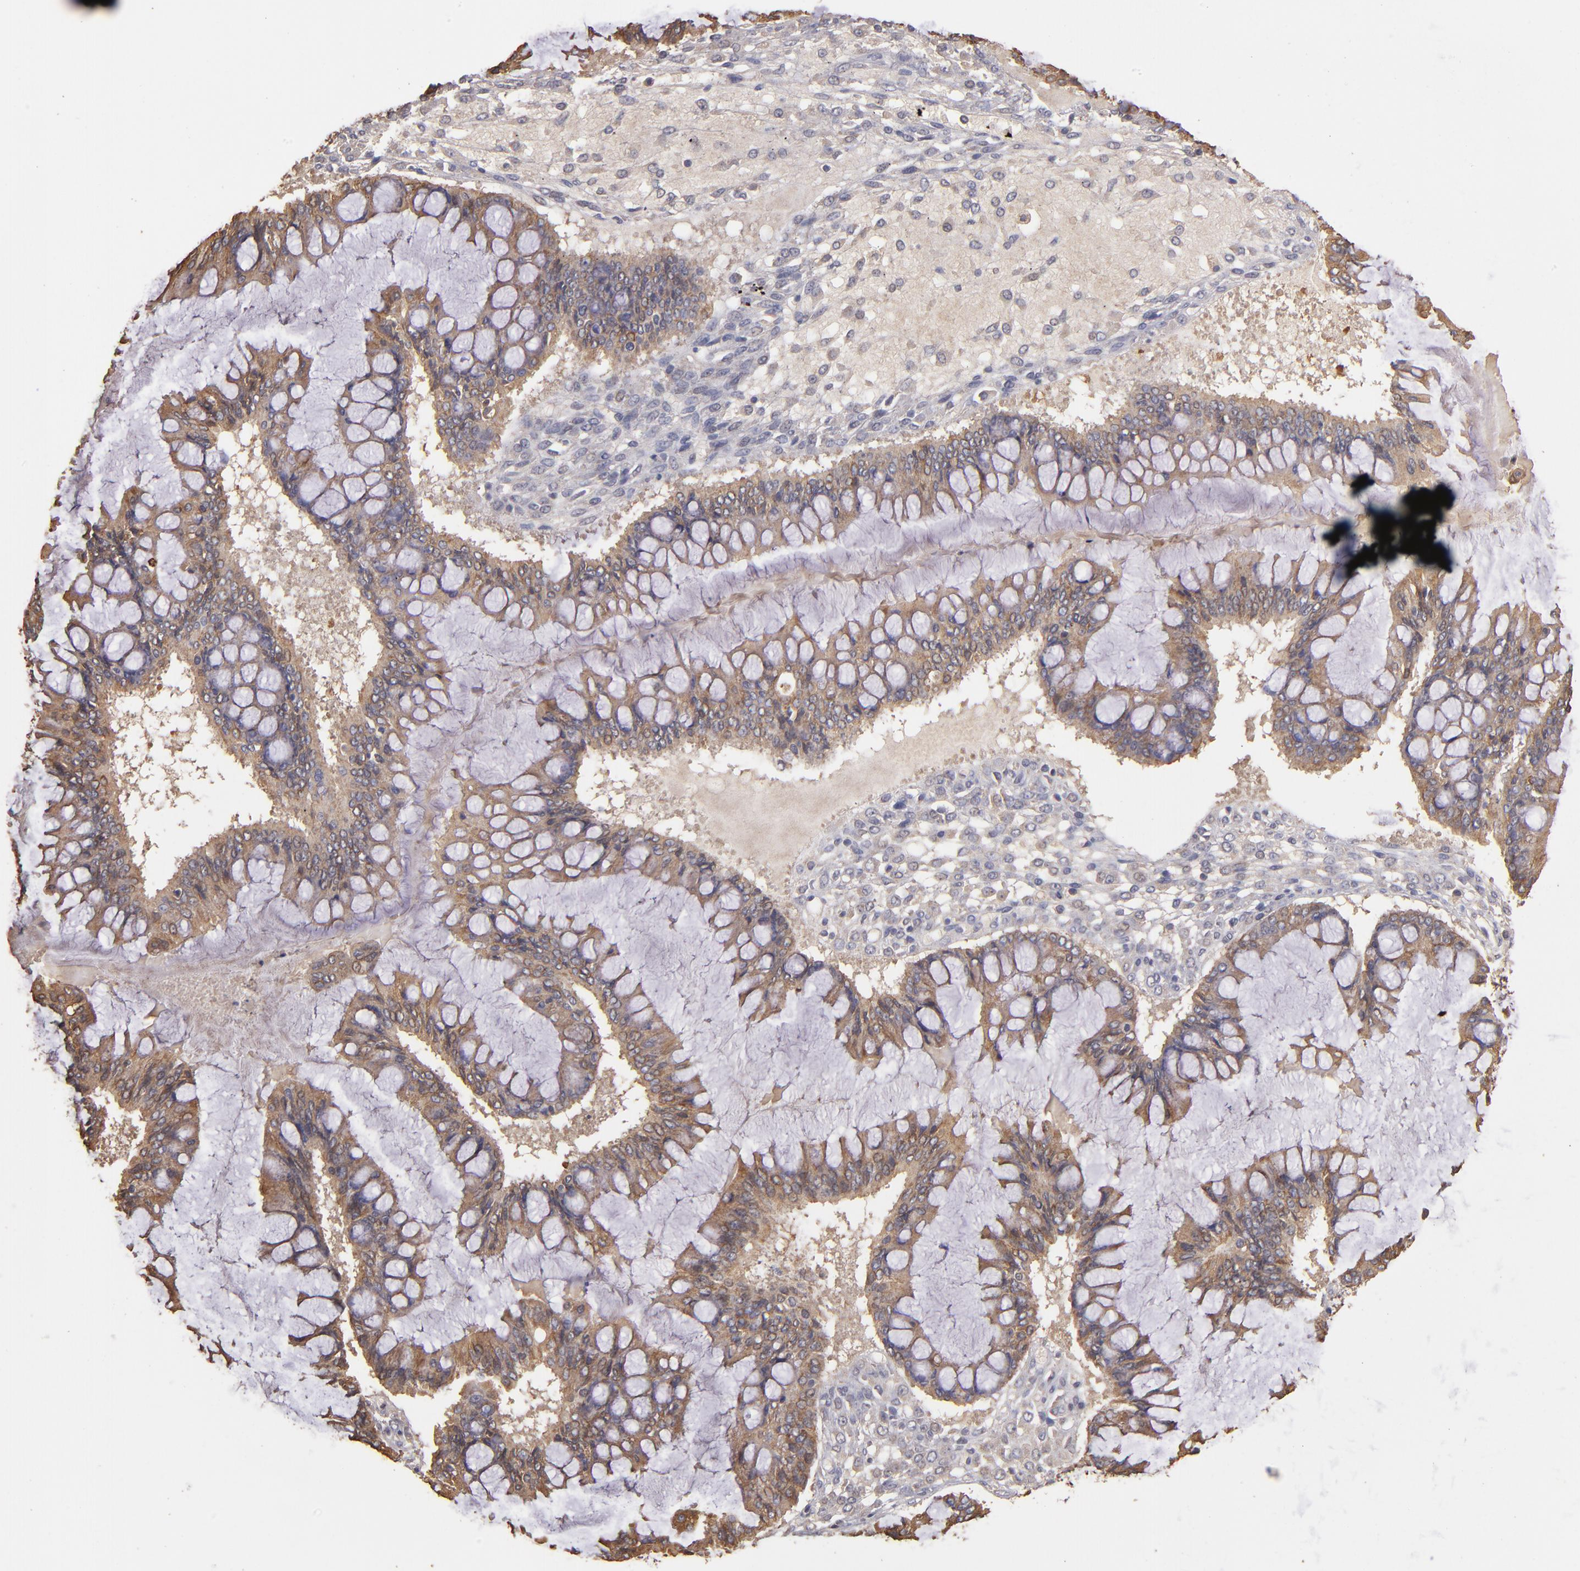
{"staining": {"intensity": "moderate", "quantity": ">75%", "location": "cytoplasmic/membranous"}, "tissue": "ovarian cancer", "cell_type": "Tumor cells", "image_type": "cancer", "snomed": [{"axis": "morphology", "description": "Cystadenocarcinoma, mucinous, NOS"}, {"axis": "topography", "description": "Ovary"}], "caption": "Immunohistochemical staining of ovarian cancer (mucinous cystadenocarcinoma) exhibits moderate cytoplasmic/membranous protein expression in approximately >75% of tumor cells.", "gene": "SRRD", "patient": {"sex": "female", "age": 73}}